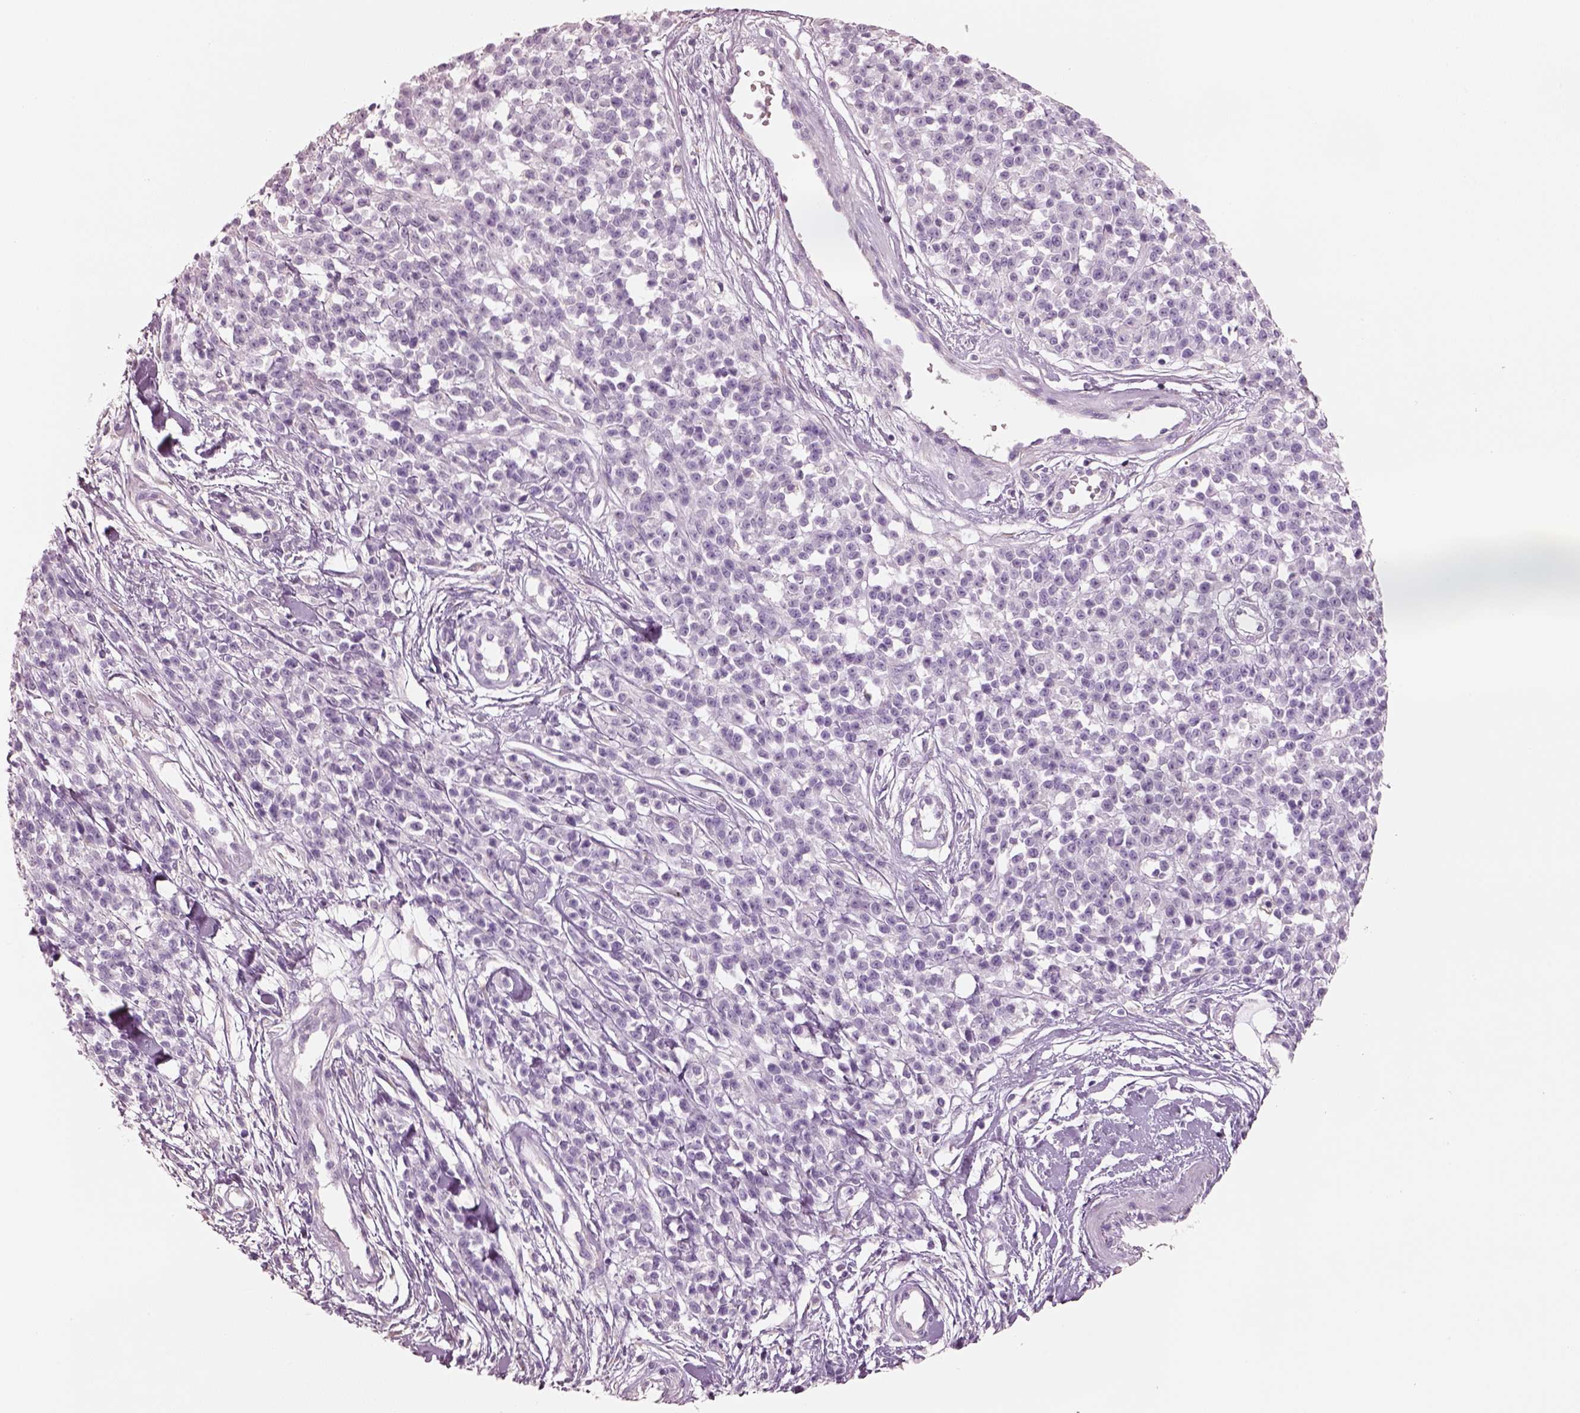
{"staining": {"intensity": "negative", "quantity": "none", "location": "none"}, "tissue": "melanoma", "cell_type": "Tumor cells", "image_type": "cancer", "snomed": [{"axis": "morphology", "description": "Malignant melanoma, NOS"}, {"axis": "topography", "description": "Skin"}, {"axis": "topography", "description": "Skin of trunk"}], "caption": "Protein analysis of malignant melanoma displays no significant staining in tumor cells.", "gene": "PNOC", "patient": {"sex": "male", "age": 74}}